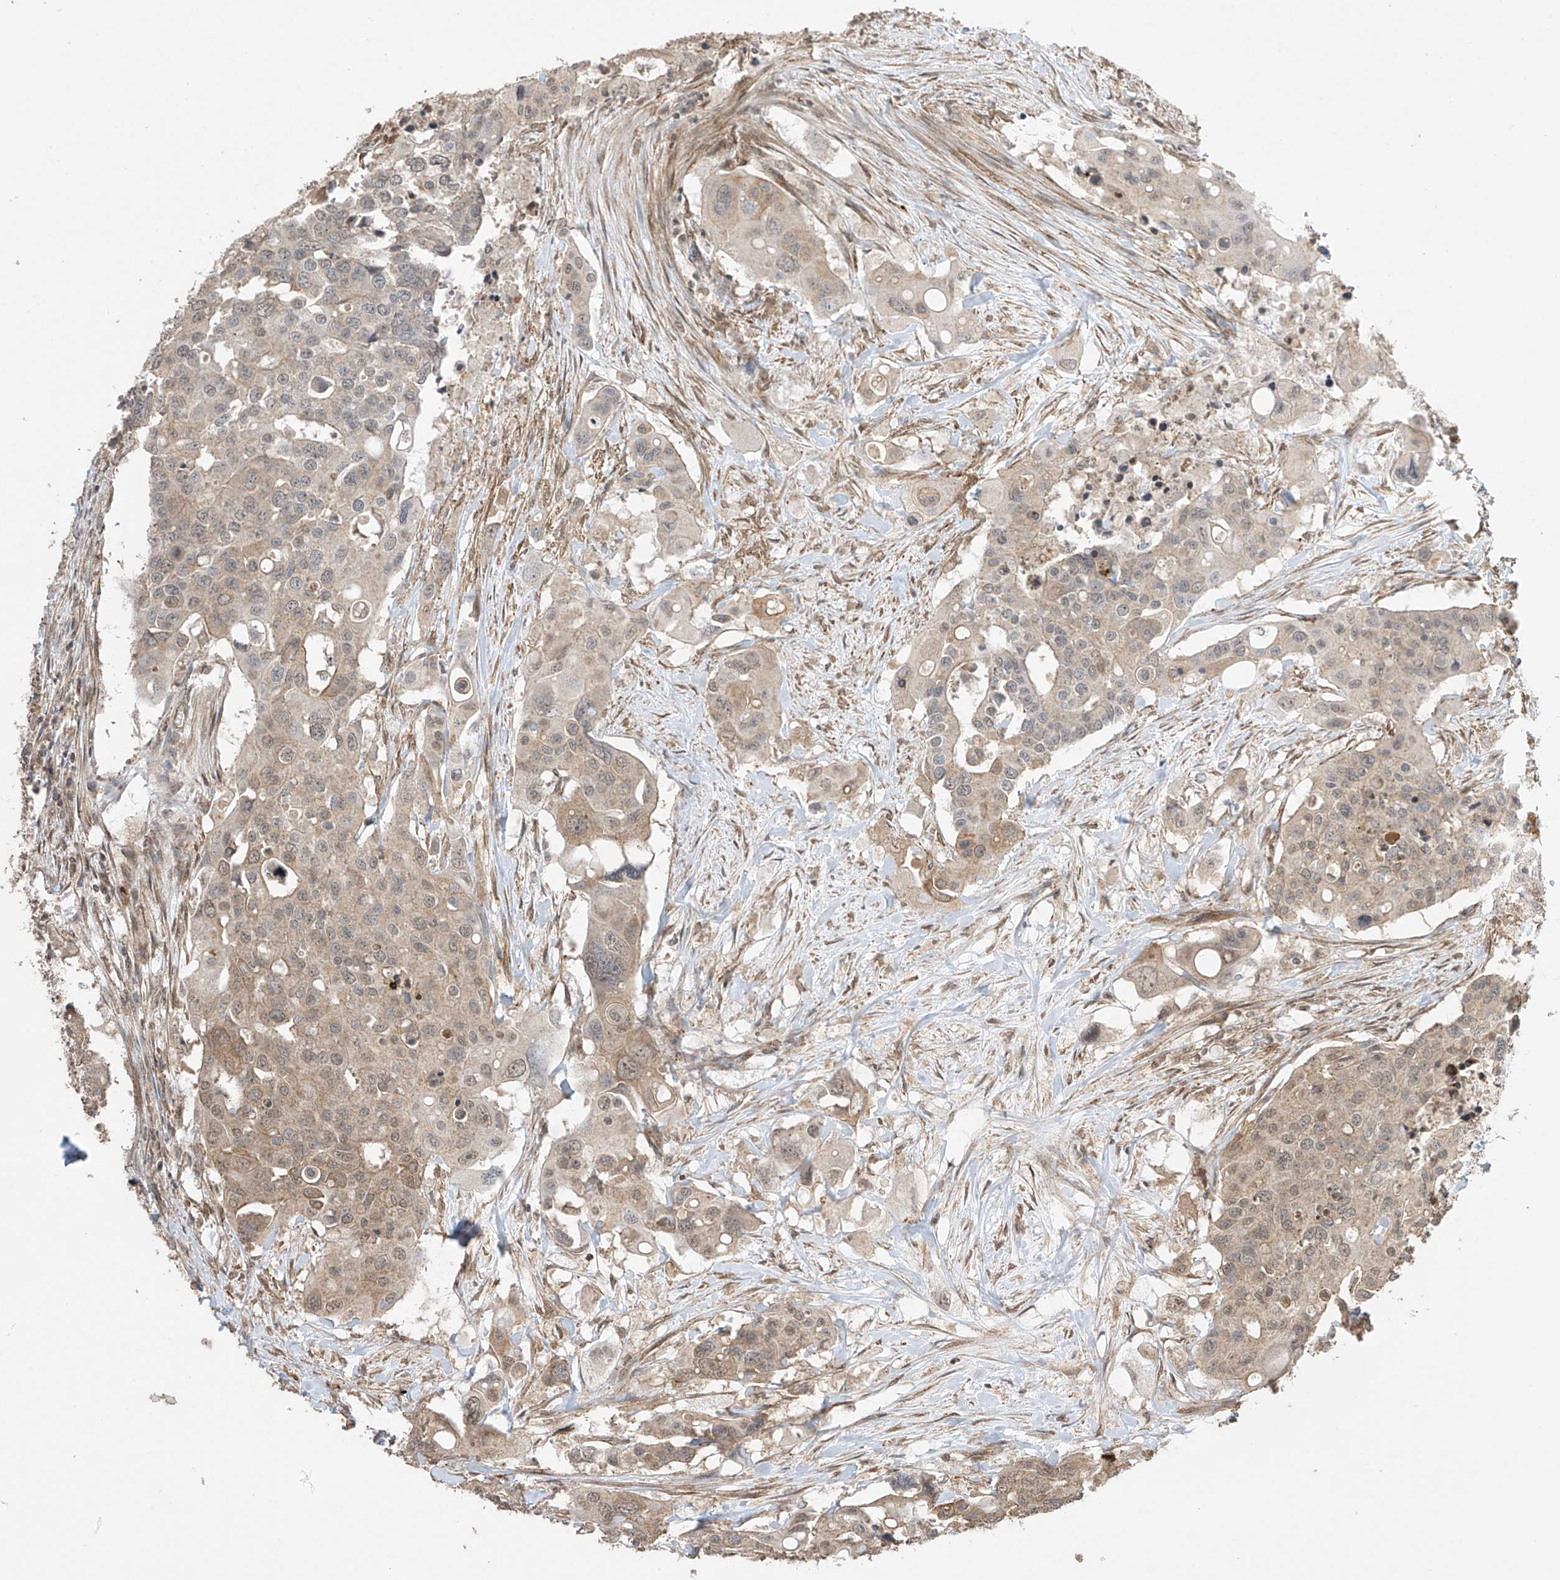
{"staining": {"intensity": "weak", "quantity": "25%-75%", "location": "cytoplasmic/membranous,nuclear"}, "tissue": "colorectal cancer", "cell_type": "Tumor cells", "image_type": "cancer", "snomed": [{"axis": "morphology", "description": "Adenocarcinoma, NOS"}, {"axis": "topography", "description": "Colon"}], "caption": "An immunohistochemistry image of neoplastic tissue is shown. Protein staining in brown shows weak cytoplasmic/membranous and nuclear positivity in colorectal cancer within tumor cells.", "gene": "TTLL5", "patient": {"sex": "male", "age": 77}}